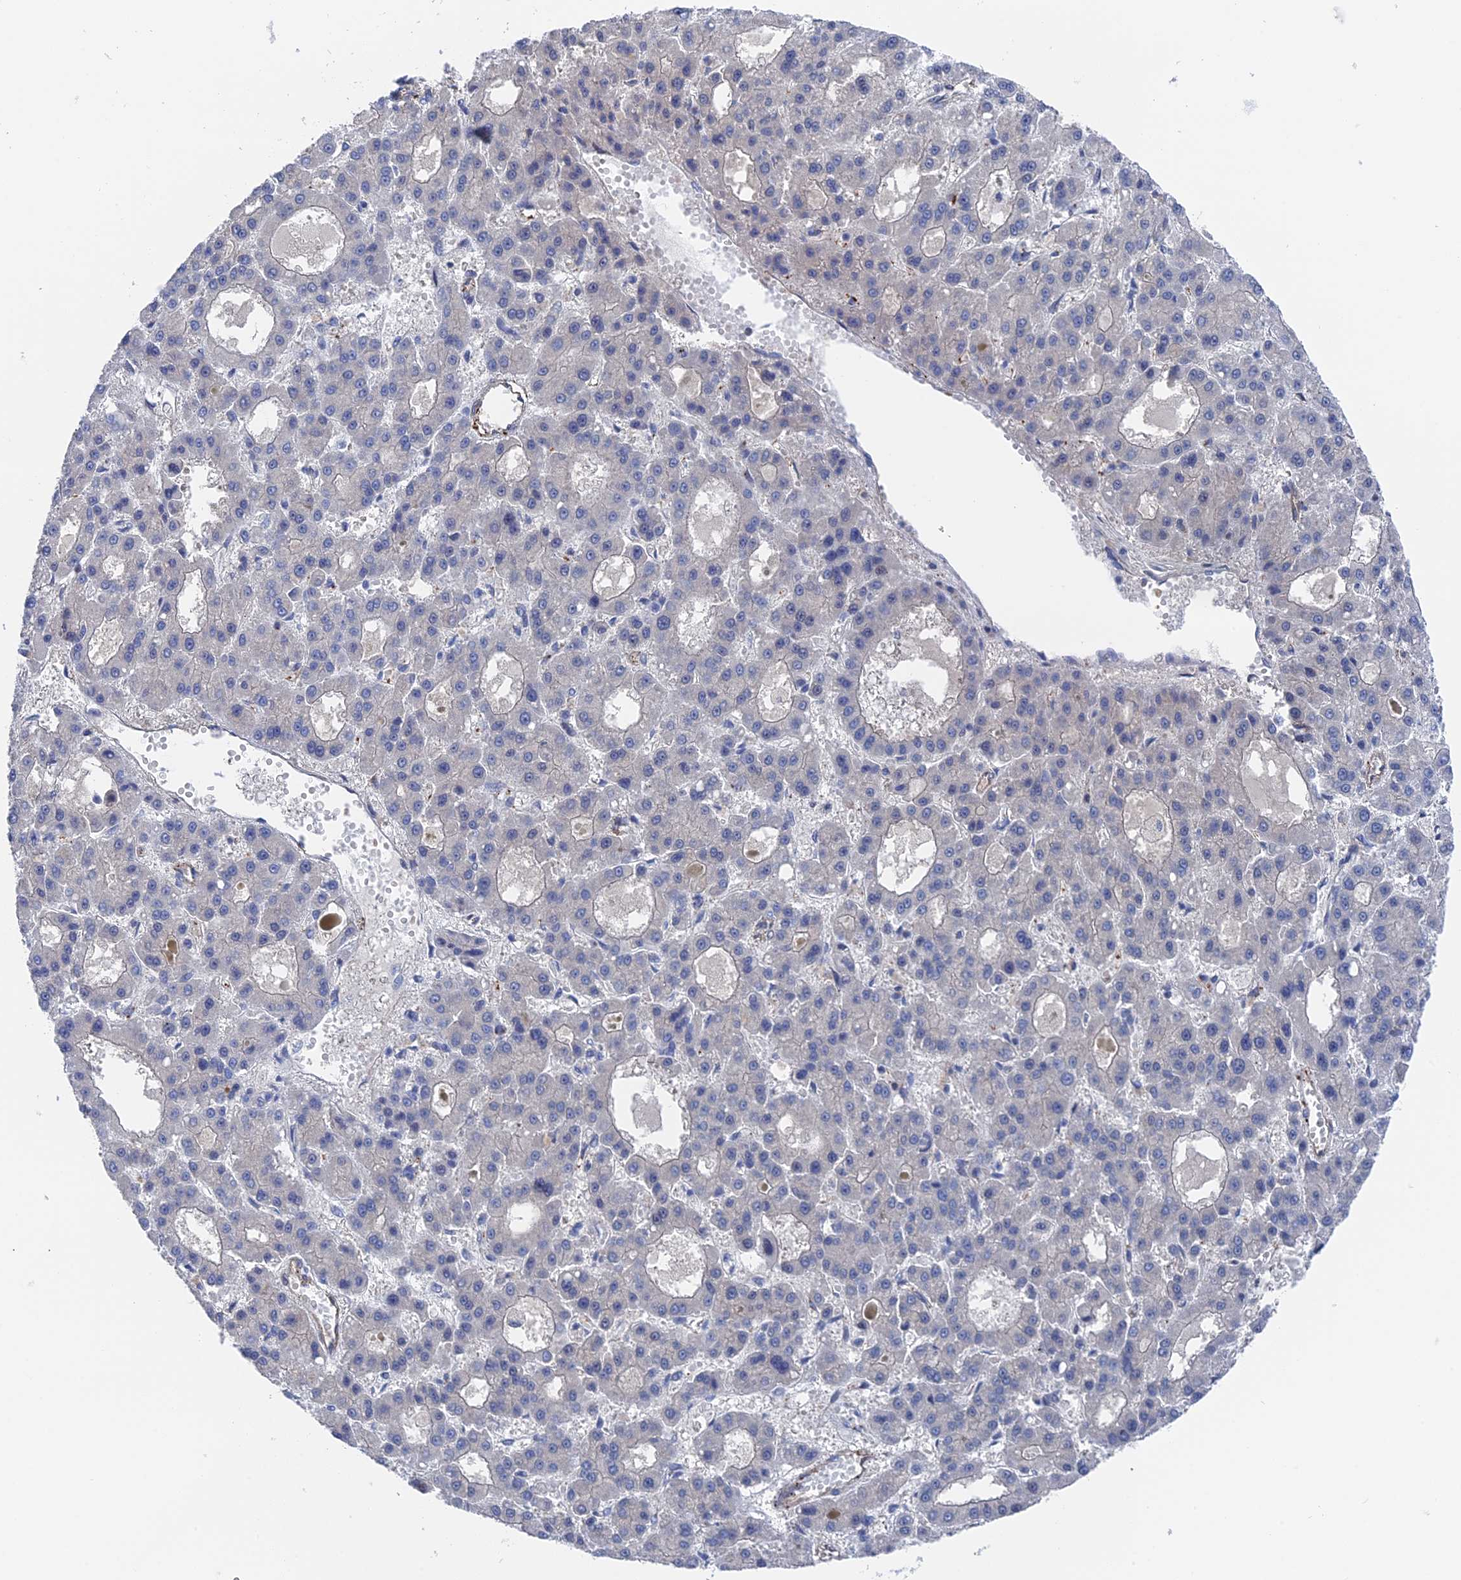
{"staining": {"intensity": "negative", "quantity": "none", "location": "none"}, "tissue": "liver cancer", "cell_type": "Tumor cells", "image_type": "cancer", "snomed": [{"axis": "morphology", "description": "Carcinoma, Hepatocellular, NOS"}, {"axis": "topography", "description": "Liver"}], "caption": "The histopathology image displays no staining of tumor cells in liver cancer.", "gene": "MTHFSD", "patient": {"sex": "male", "age": 70}}